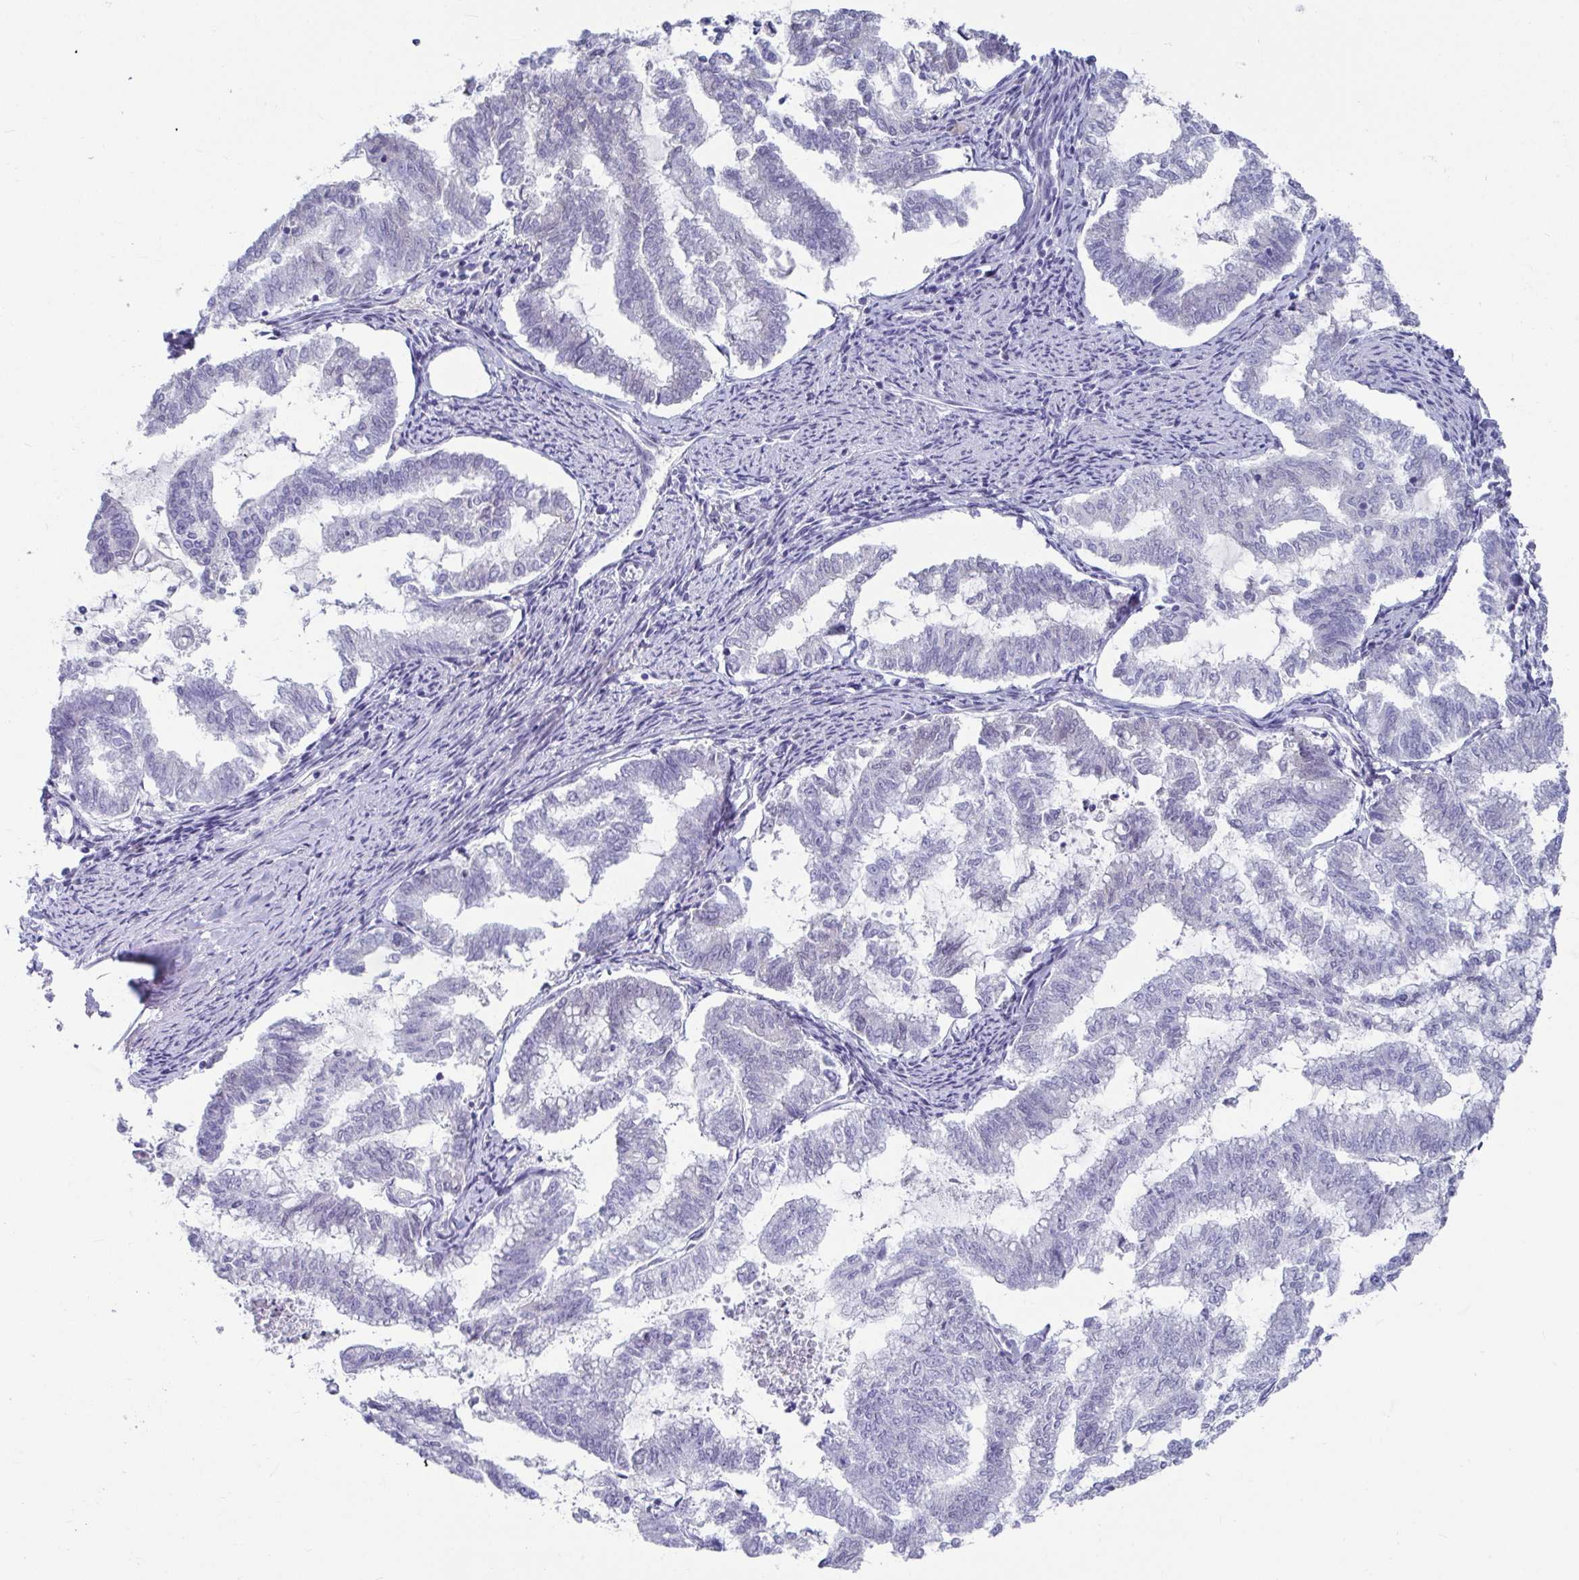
{"staining": {"intensity": "negative", "quantity": "none", "location": "none"}, "tissue": "endometrial cancer", "cell_type": "Tumor cells", "image_type": "cancer", "snomed": [{"axis": "morphology", "description": "Adenocarcinoma, NOS"}, {"axis": "topography", "description": "Endometrium"}], "caption": "This is an immunohistochemistry (IHC) micrograph of human endometrial adenocarcinoma. There is no expression in tumor cells.", "gene": "NPY", "patient": {"sex": "female", "age": 79}}